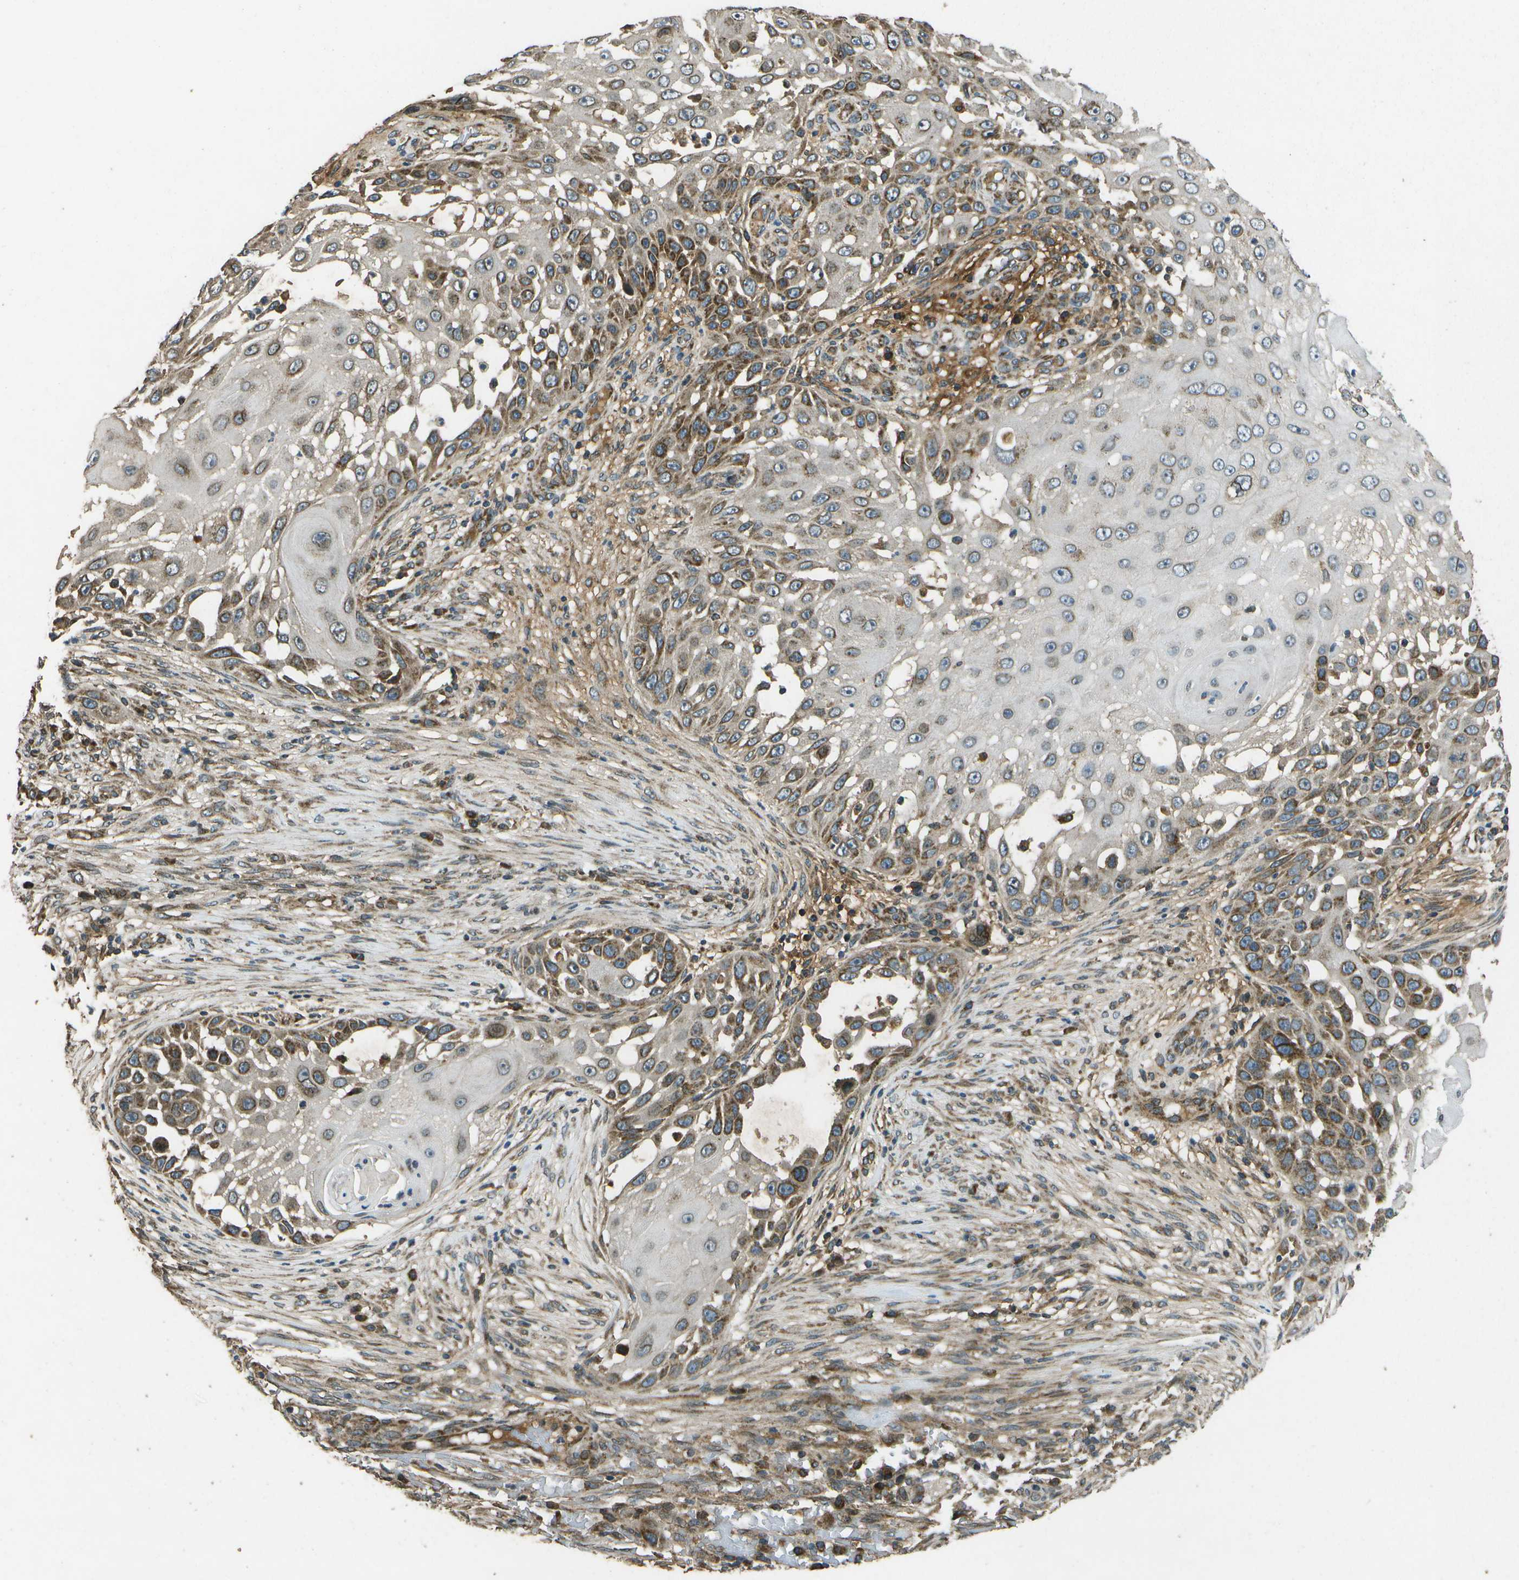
{"staining": {"intensity": "moderate", "quantity": "25%-75%", "location": "cytoplasmic/membranous"}, "tissue": "skin cancer", "cell_type": "Tumor cells", "image_type": "cancer", "snomed": [{"axis": "morphology", "description": "Squamous cell carcinoma, NOS"}, {"axis": "topography", "description": "Skin"}], "caption": "Human skin cancer (squamous cell carcinoma) stained for a protein (brown) exhibits moderate cytoplasmic/membranous positive expression in approximately 25%-75% of tumor cells.", "gene": "HFE", "patient": {"sex": "female", "age": 44}}